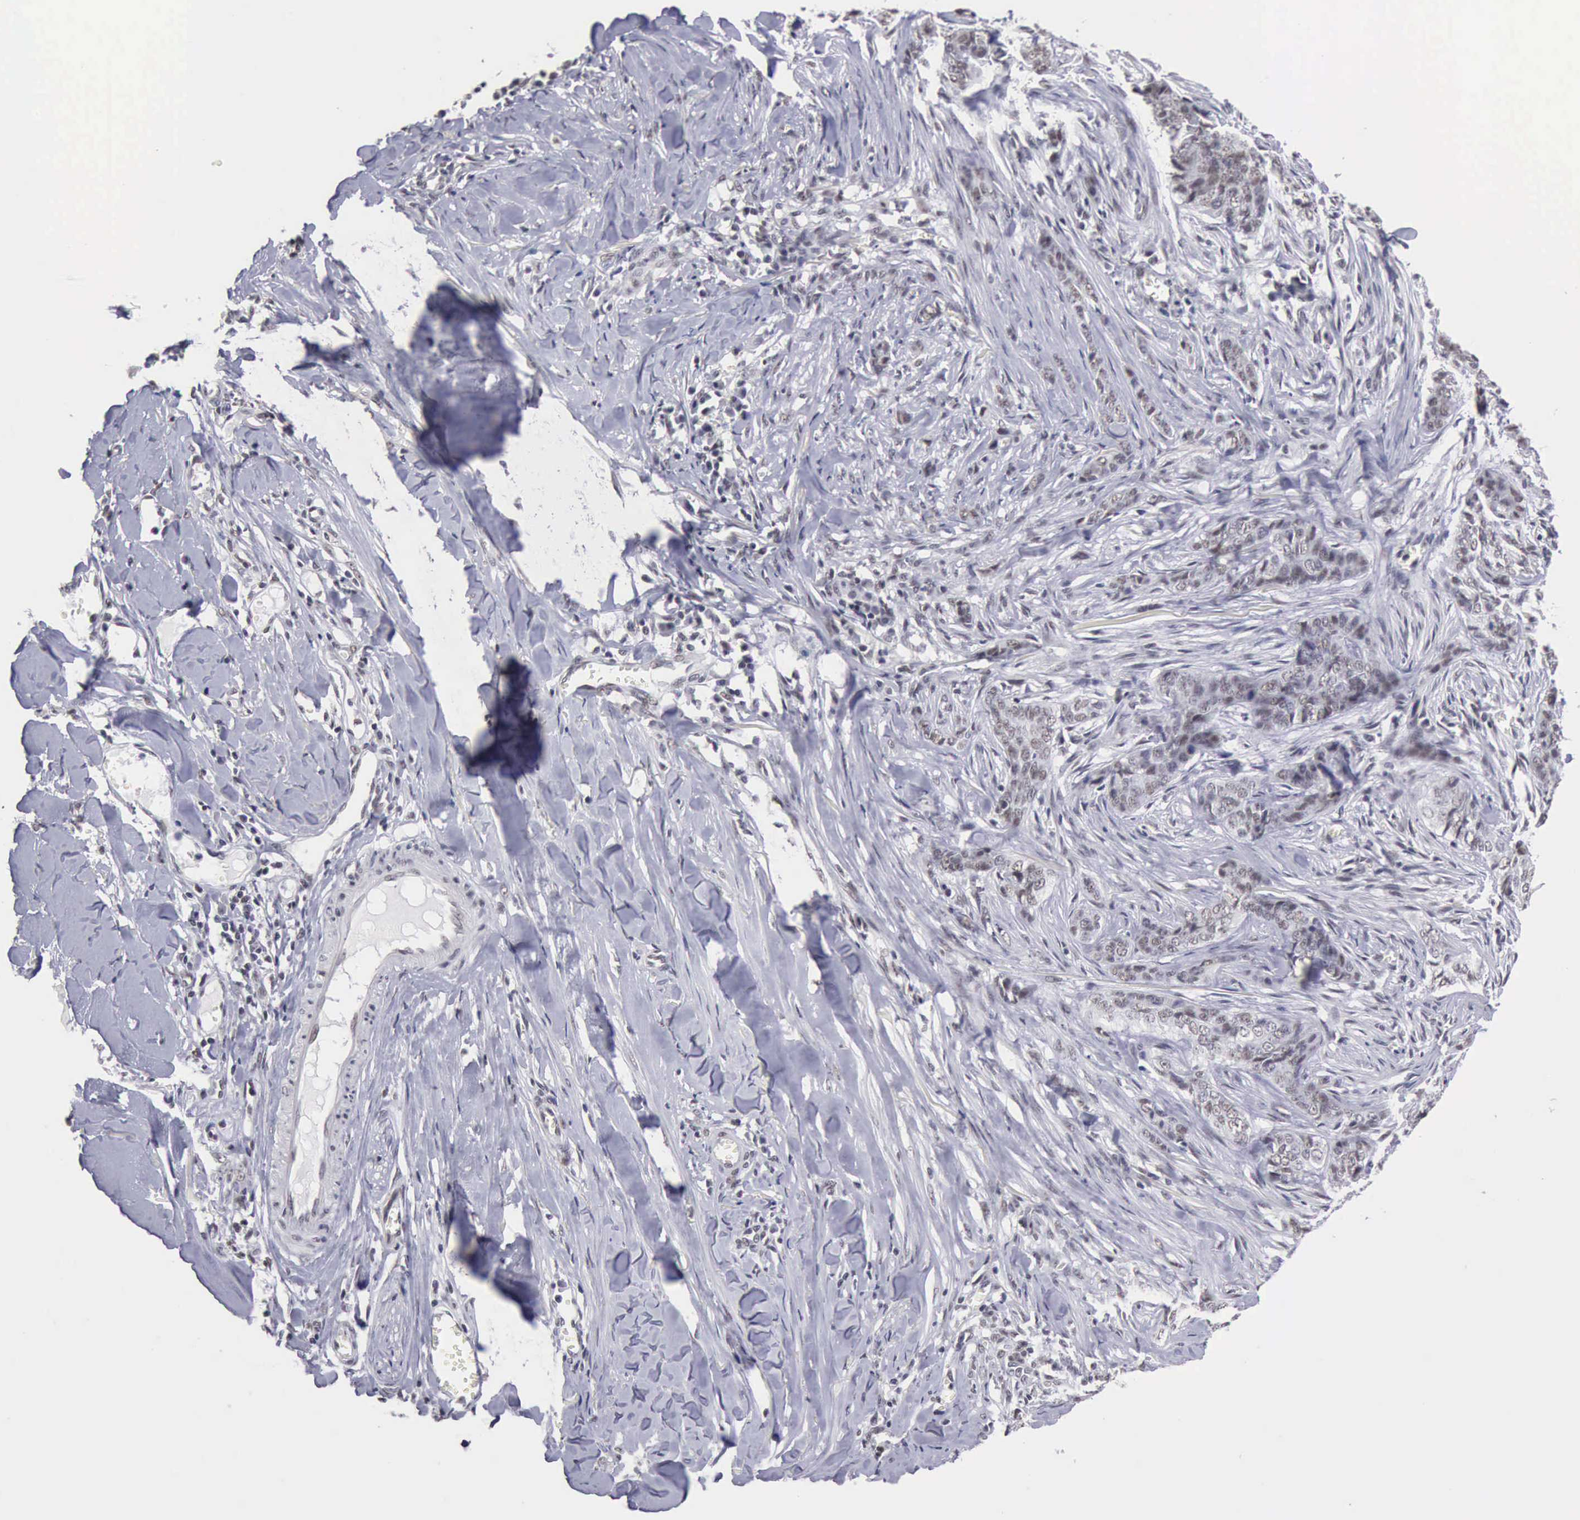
{"staining": {"intensity": "weak", "quantity": "<25%", "location": "nuclear"}, "tissue": "skin cancer", "cell_type": "Tumor cells", "image_type": "cancer", "snomed": [{"axis": "morphology", "description": "Normal tissue, NOS"}, {"axis": "morphology", "description": "Basal cell carcinoma"}, {"axis": "topography", "description": "Skin"}], "caption": "This photomicrograph is of basal cell carcinoma (skin) stained with IHC to label a protein in brown with the nuclei are counter-stained blue. There is no positivity in tumor cells. The staining was performed using DAB (3,3'-diaminobenzidine) to visualize the protein expression in brown, while the nuclei were stained in blue with hematoxylin (Magnification: 20x).", "gene": "TAF1", "patient": {"sex": "female", "age": 65}}